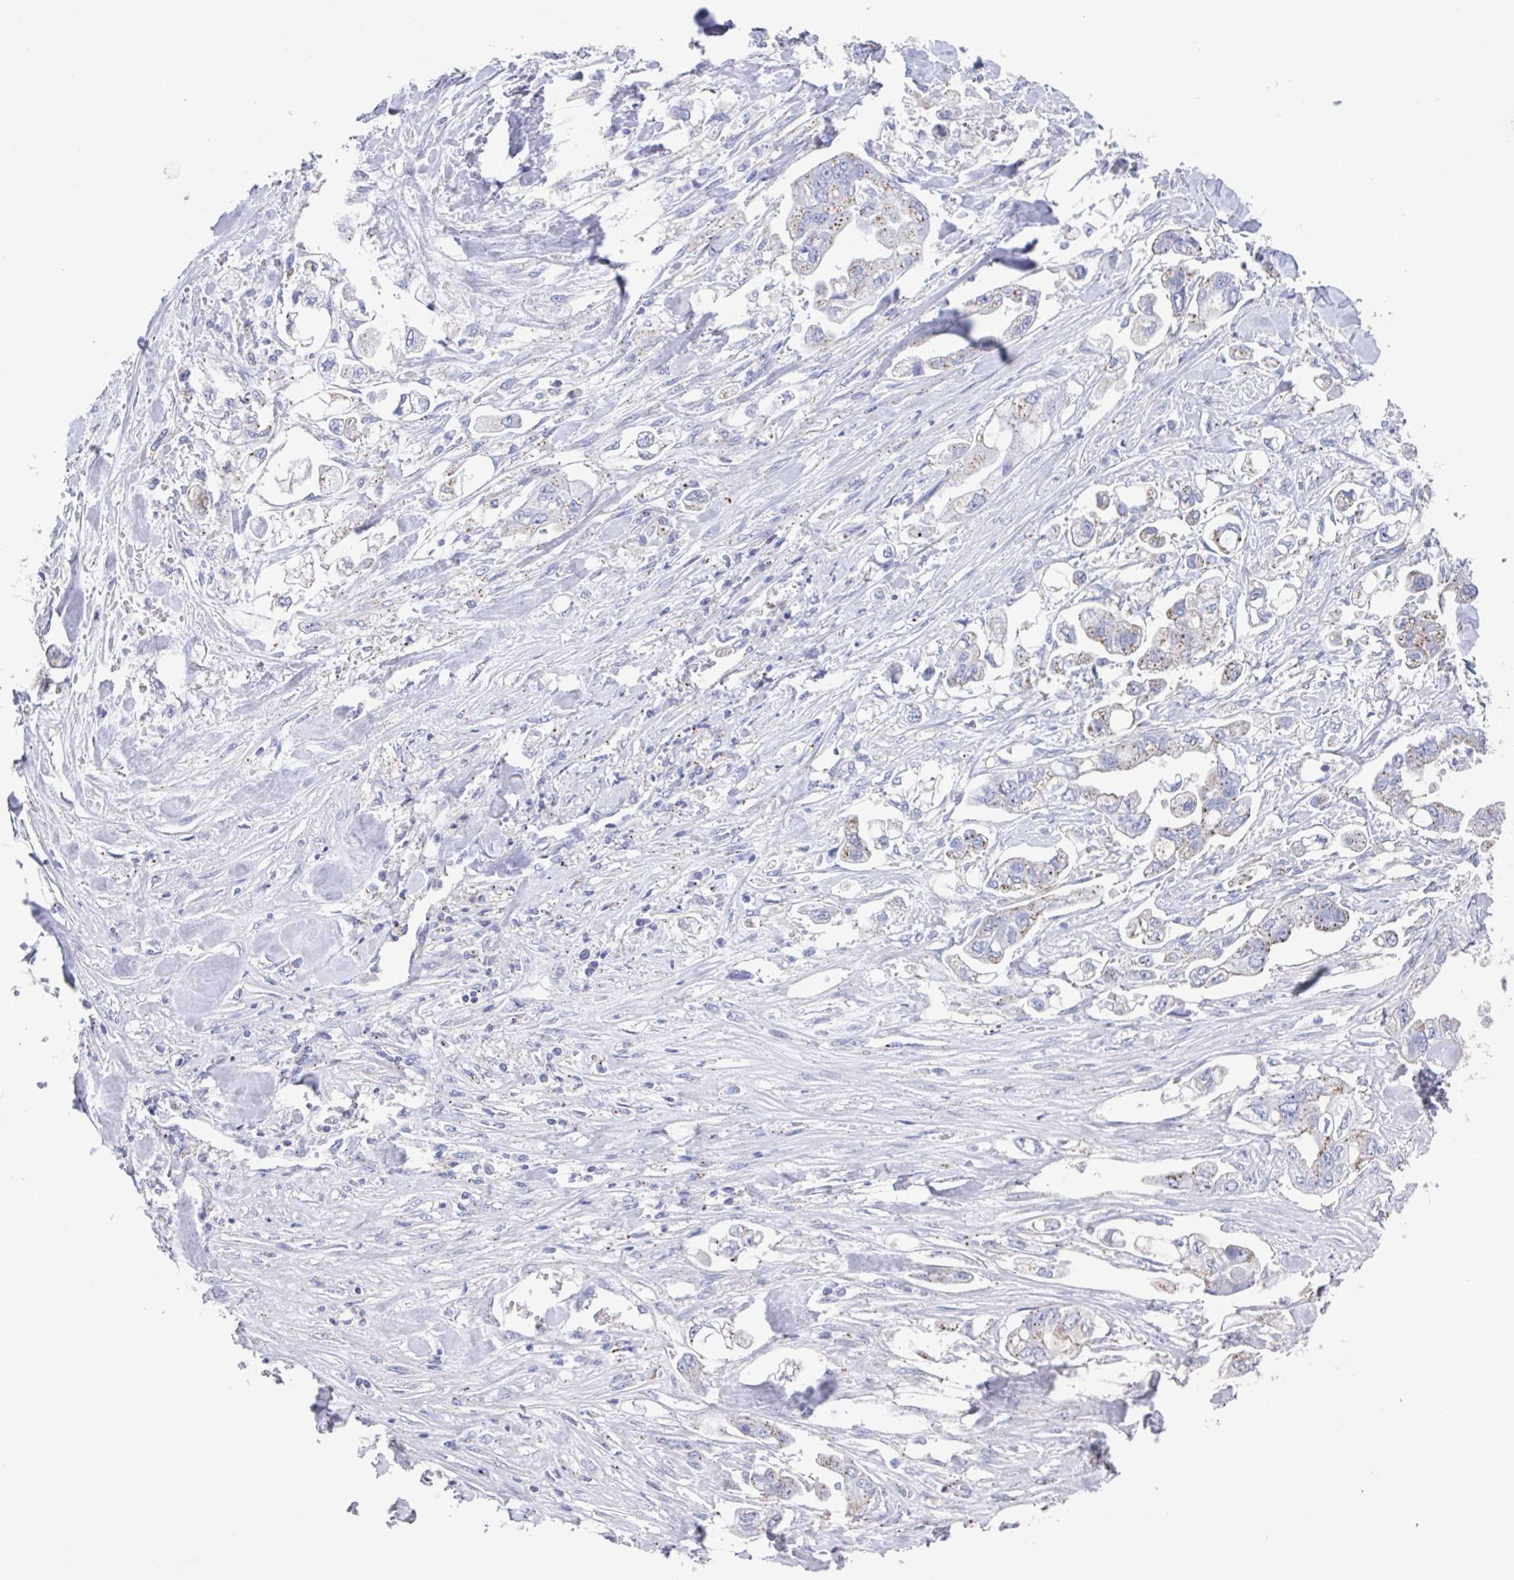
{"staining": {"intensity": "weak", "quantity": "<25%", "location": "cytoplasmic/membranous"}, "tissue": "stomach cancer", "cell_type": "Tumor cells", "image_type": "cancer", "snomed": [{"axis": "morphology", "description": "Adenocarcinoma, NOS"}, {"axis": "topography", "description": "Stomach"}], "caption": "Human adenocarcinoma (stomach) stained for a protein using immunohistochemistry (IHC) demonstrates no positivity in tumor cells.", "gene": "CHMP5", "patient": {"sex": "male", "age": 62}}